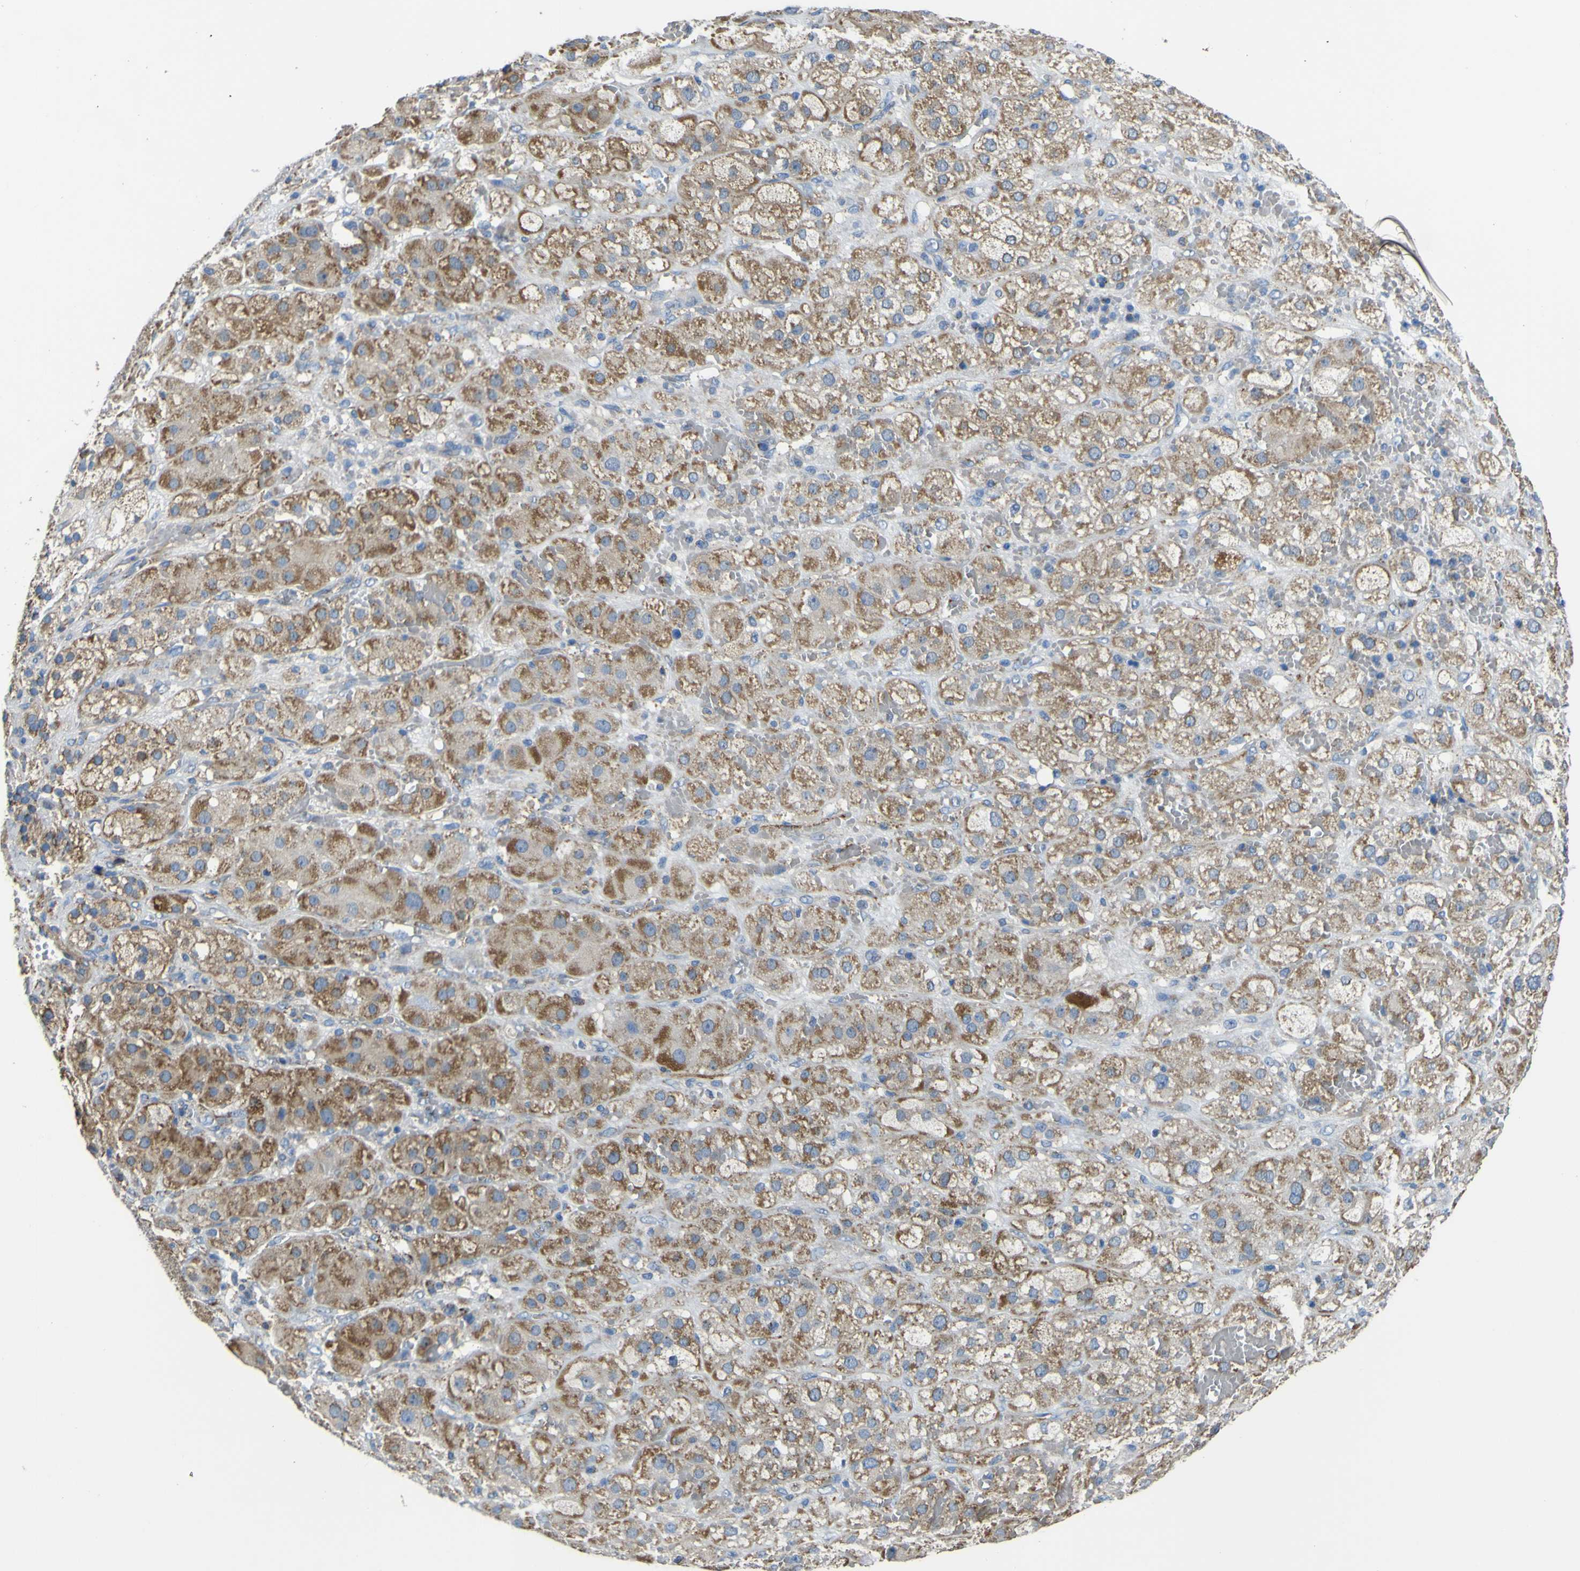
{"staining": {"intensity": "moderate", "quantity": ">75%", "location": "cytoplasmic/membranous"}, "tissue": "adrenal gland", "cell_type": "Glandular cells", "image_type": "normal", "snomed": [{"axis": "morphology", "description": "Normal tissue, NOS"}, {"axis": "topography", "description": "Adrenal gland"}], "caption": "A high-resolution micrograph shows immunohistochemistry staining of benign adrenal gland, which exhibits moderate cytoplasmic/membranous expression in approximately >75% of glandular cells.", "gene": "ALDH18A1", "patient": {"sex": "female", "age": 47}}